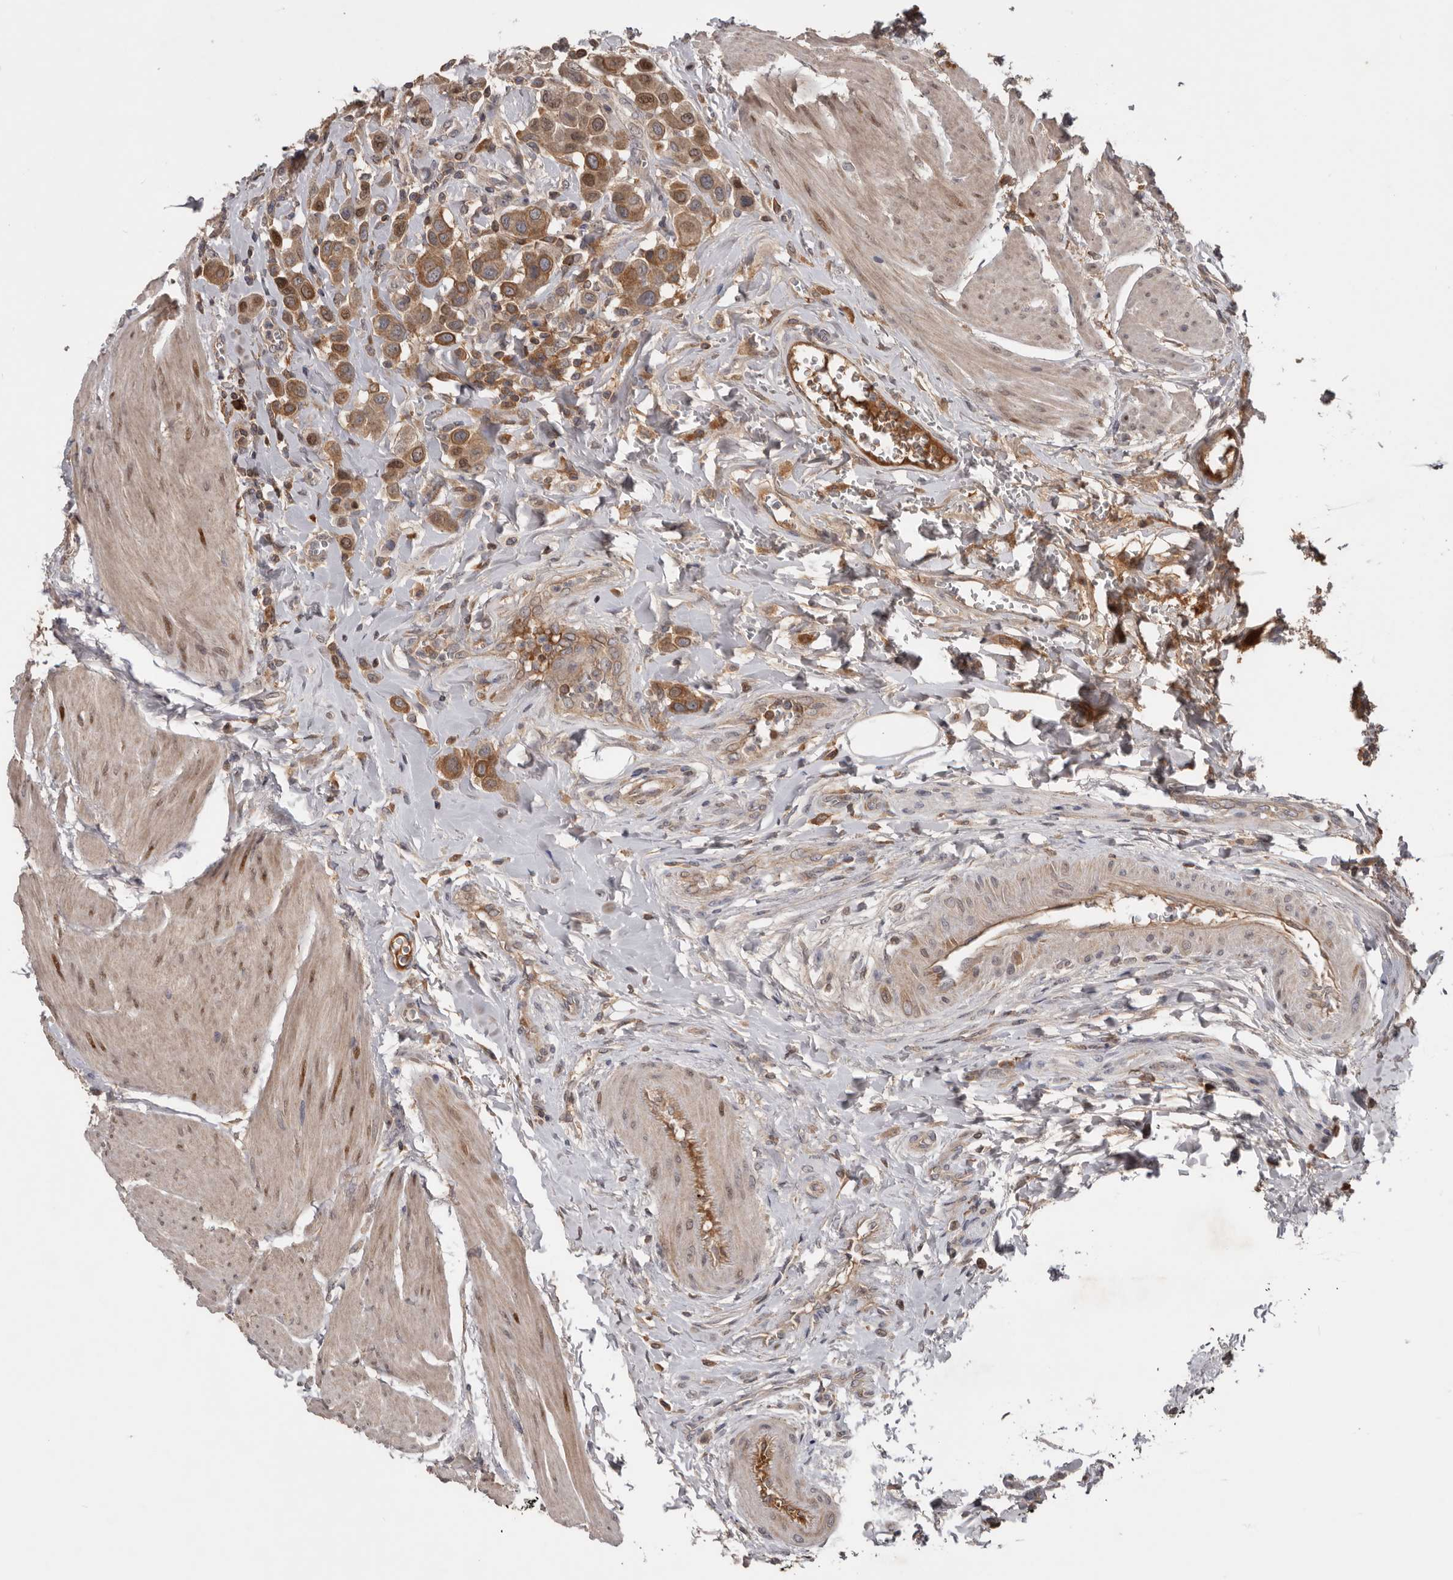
{"staining": {"intensity": "moderate", "quantity": ">75%", "location": "cytoplasmic/membranous"}, "tissue": "urothelial cancer", "cell_type": "Tumor cells", "image_type": "cancer", "snomed": [{"axis": "morphology", "description": "Urothelial carcinoma, High grade"}, {"axis": "topography", "description": "Urinary bladder"}], "caption": "Protein analysis of urothelial carcinoma (high-grade) tissue reveals moderate cytoplasmic/membranous staining in about >75% of tumor cells. The staining is performed using DAB (3,3'-diaminobenzidine) brown chromogen to label protein expression. The nuclei are counter-stained blue using hematoxylin.", "gene": "NMUR1", "patient": {"sex": "male", "age": 50}}